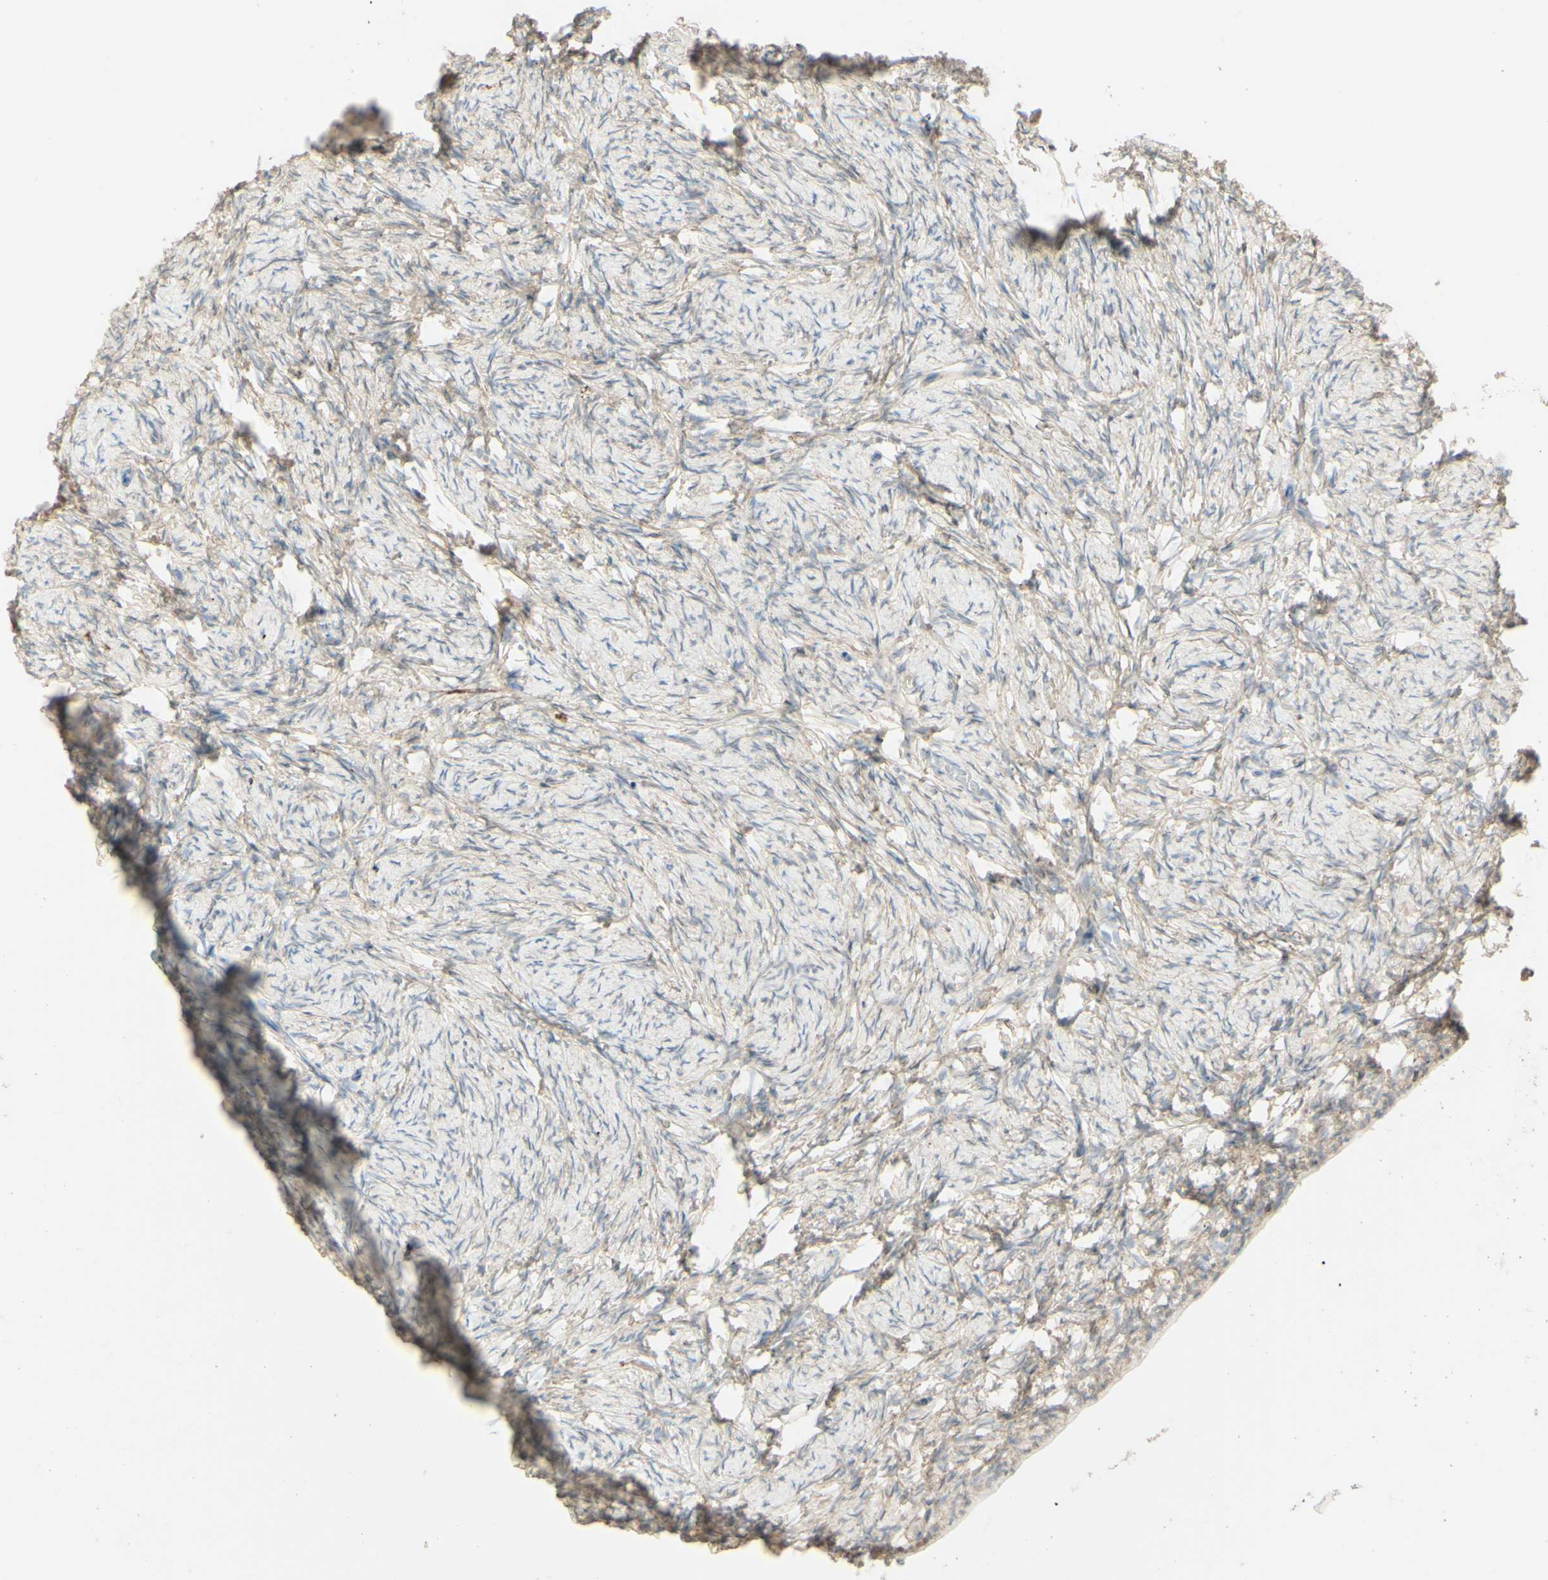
{"staining": {"intensity": "weak", "quantity": "25%-75%", "location": "cytoplasmic/membranous"}, "tissue": "ovary", "cell_type": "Ovarian stroma cells", "image_type": "normal", "snomed": [{"axis": "morphology", "description": "Normal tissue, NOS"}, {"axis": "topography", "description": "Ovary"}], "caption": "Protein expression analysis of benign human ovary reveals weak cytoplasmic/membranous staining in about 25%-75% of ovarian stroma cells. The staining is performed using DAB (3,3'-diaminobenzidine) brown chromogen to label protein expression. The nuclei are counter-stained blue using hematoxylin.", "gene": "RNF149", "patient": {"sex": "female", "age": 60}}